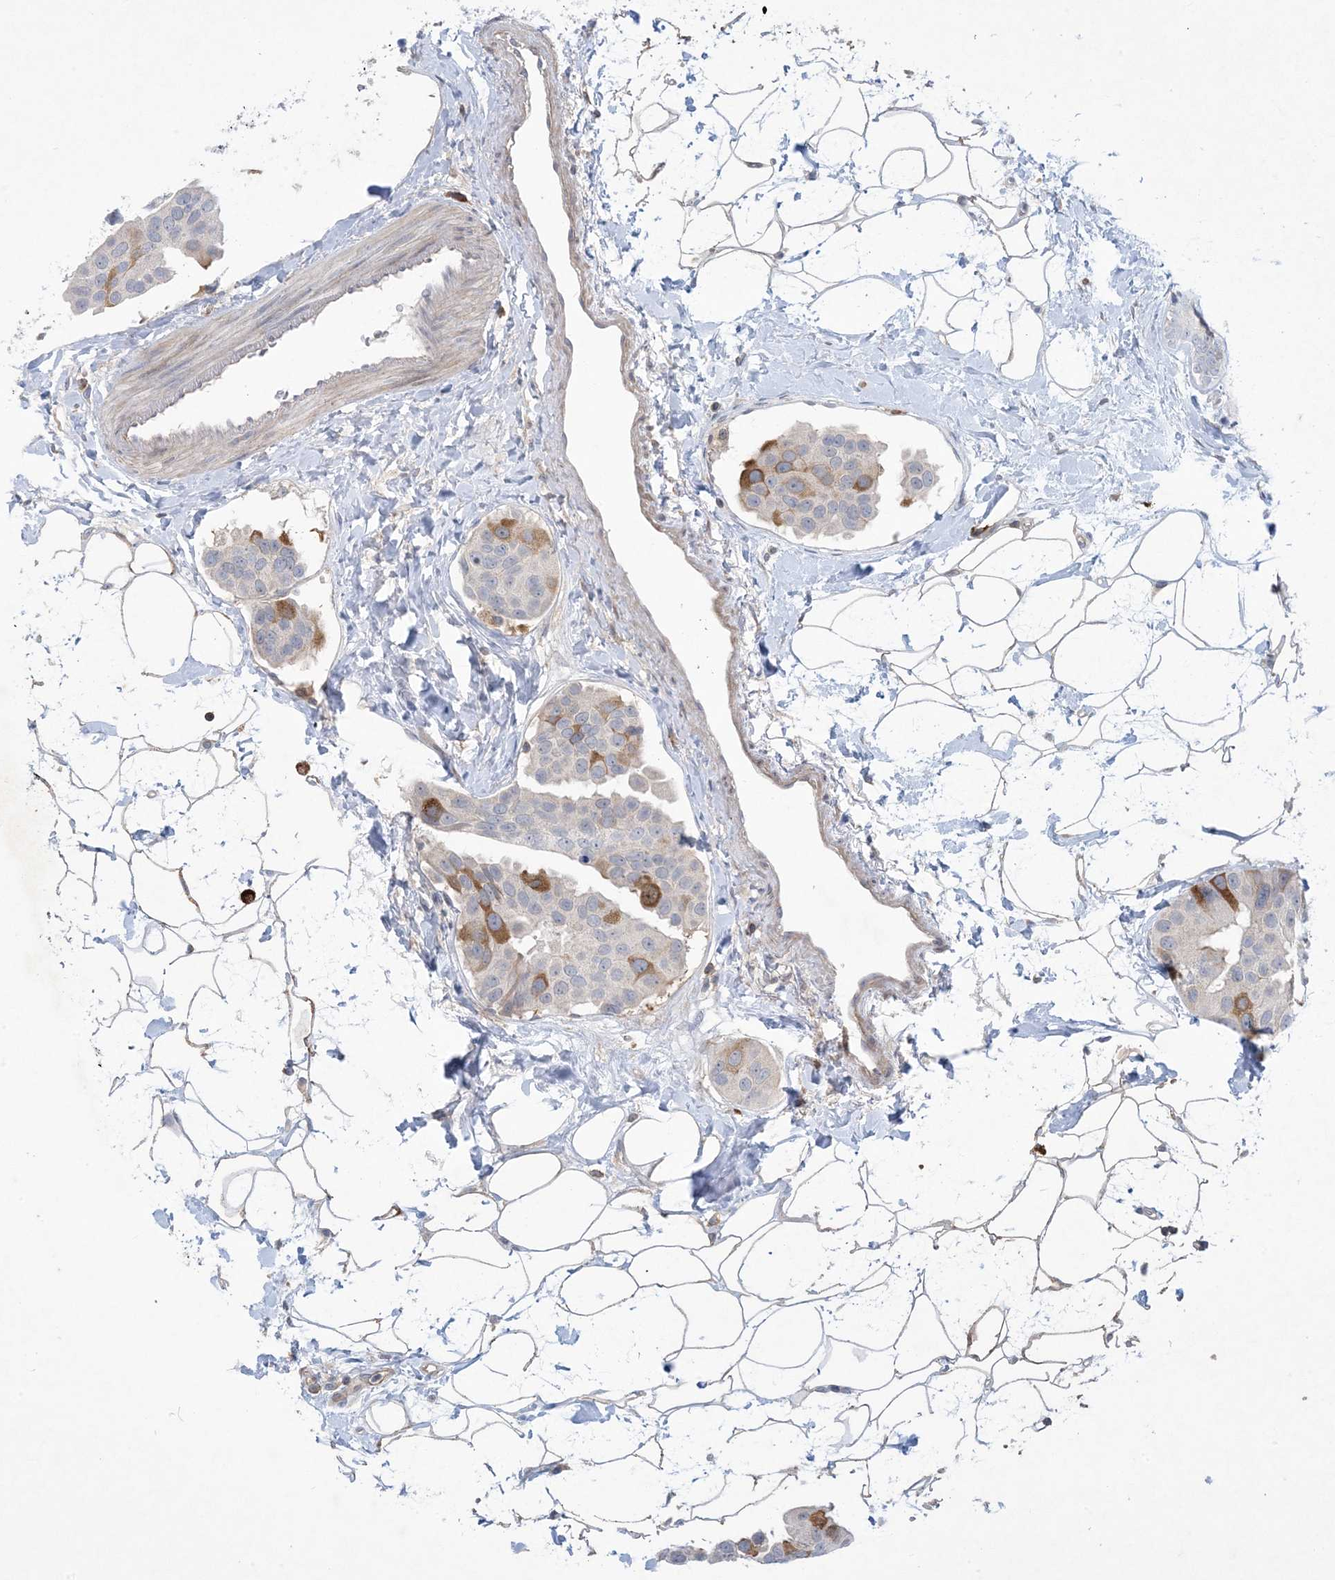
{"staining": {"intensity": "moderate", "quantity": "<25%", "location": "cytoplasmic/membranous"}, "tissue": "breast cancer", "cell_type": "Tumor cells", "image_type": "cancer", "snomed": [{"axis": "morphology", "description": "Normal tissue, NOS"}, {"axis": "morphology", "description": "Duct carcinoma"}, {"axis": "topography", "description": "Breast"}], "caption": "High-power microscopy captured an immunohistochemistry (IHC) image of invasive ductal carcinoma (breast), revealing moderate cytoplasmic/membranous staining in about <25% of tumor cells.", "gene": "AOC1", "patient": {"sex": "female", "age": 39}}